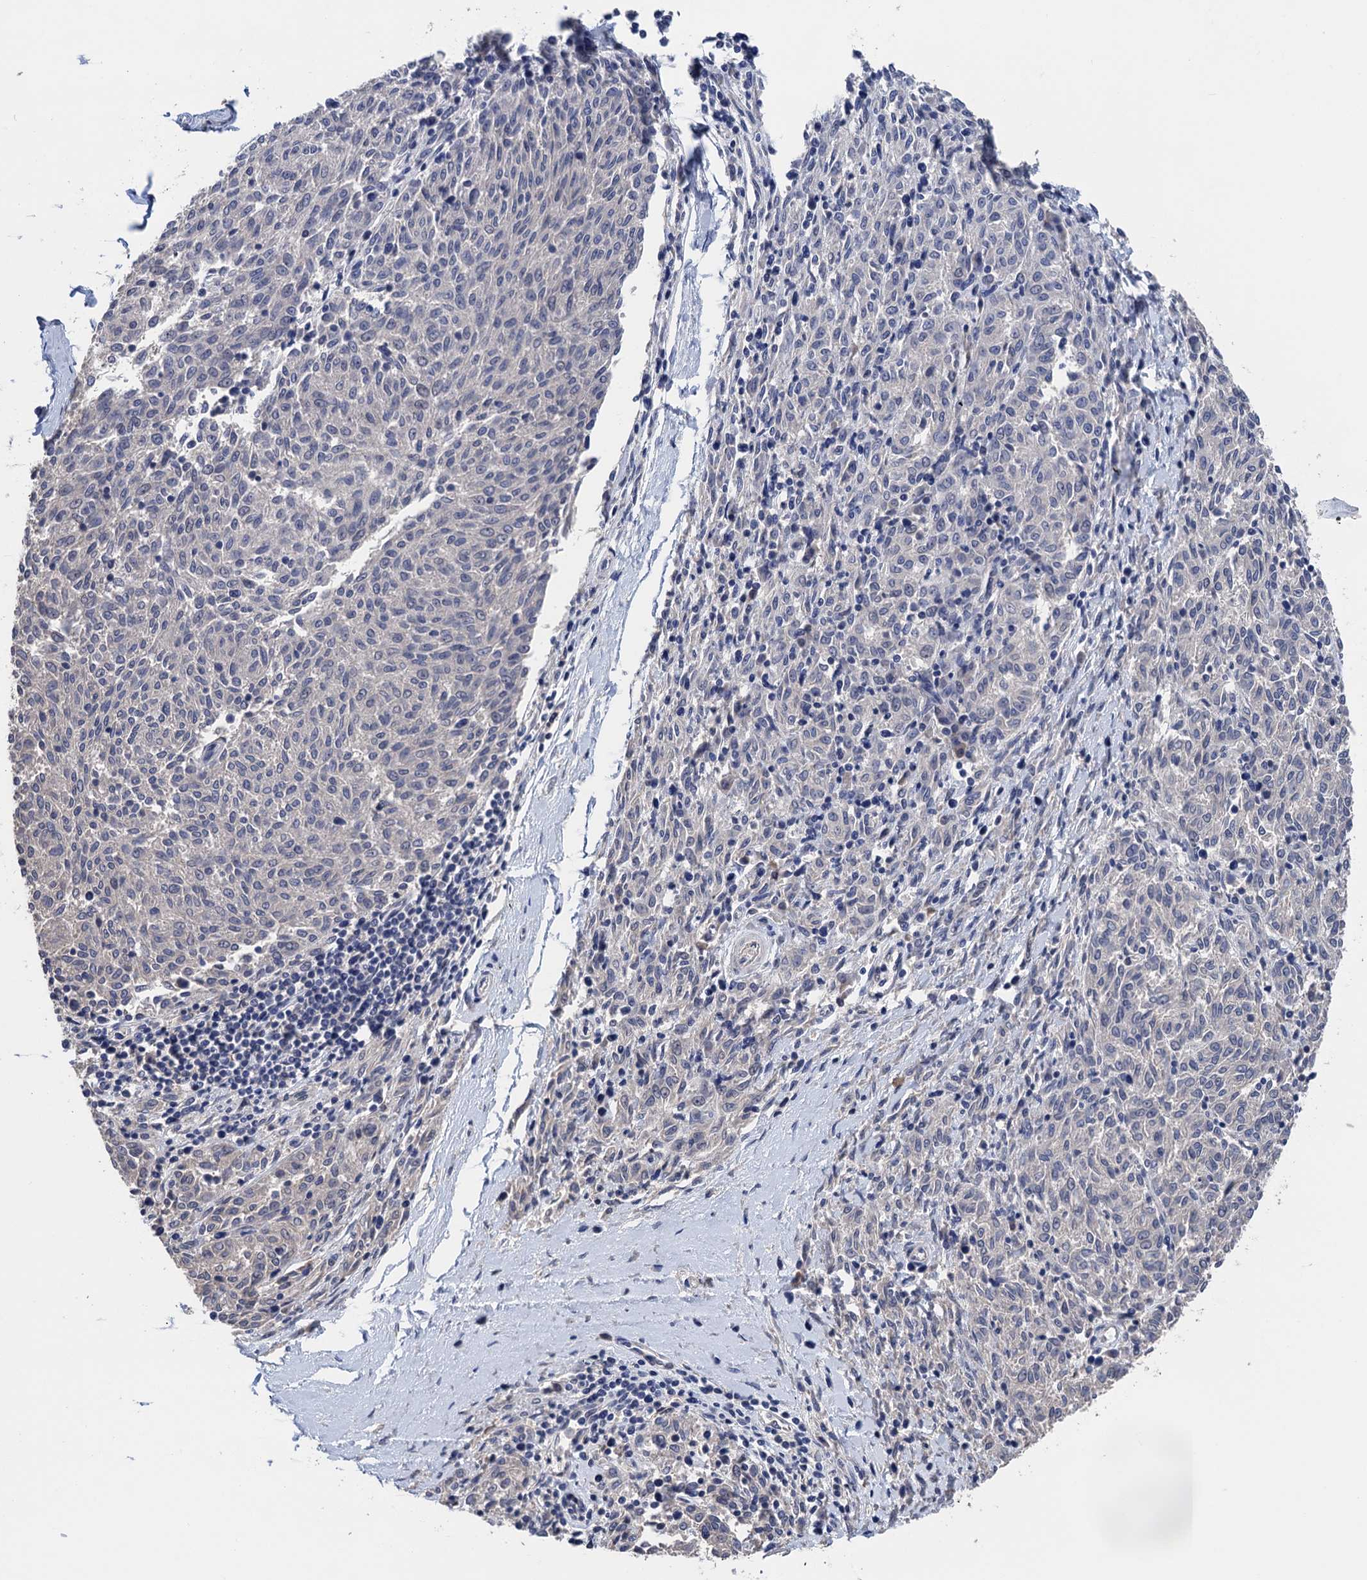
{"staining": {"intensity": "negative", "quantity": "none", "location": "none"}, "tissue": "melanoma", "cell_type": "Tumor cells", "image_type": "cancer", "snomed": [{"axis": "morphology", "description": "Malignant melanoma, NOS"}, {"axis": "topography", "description": "Skin"}], "caption": "The histopathology image reveals no staining of tumor cells in melanoma. (DAB immunohistochemistry (IHC), high magnification).", "gene": "ART5", "patient": {"sex": "female", "age": 72}}